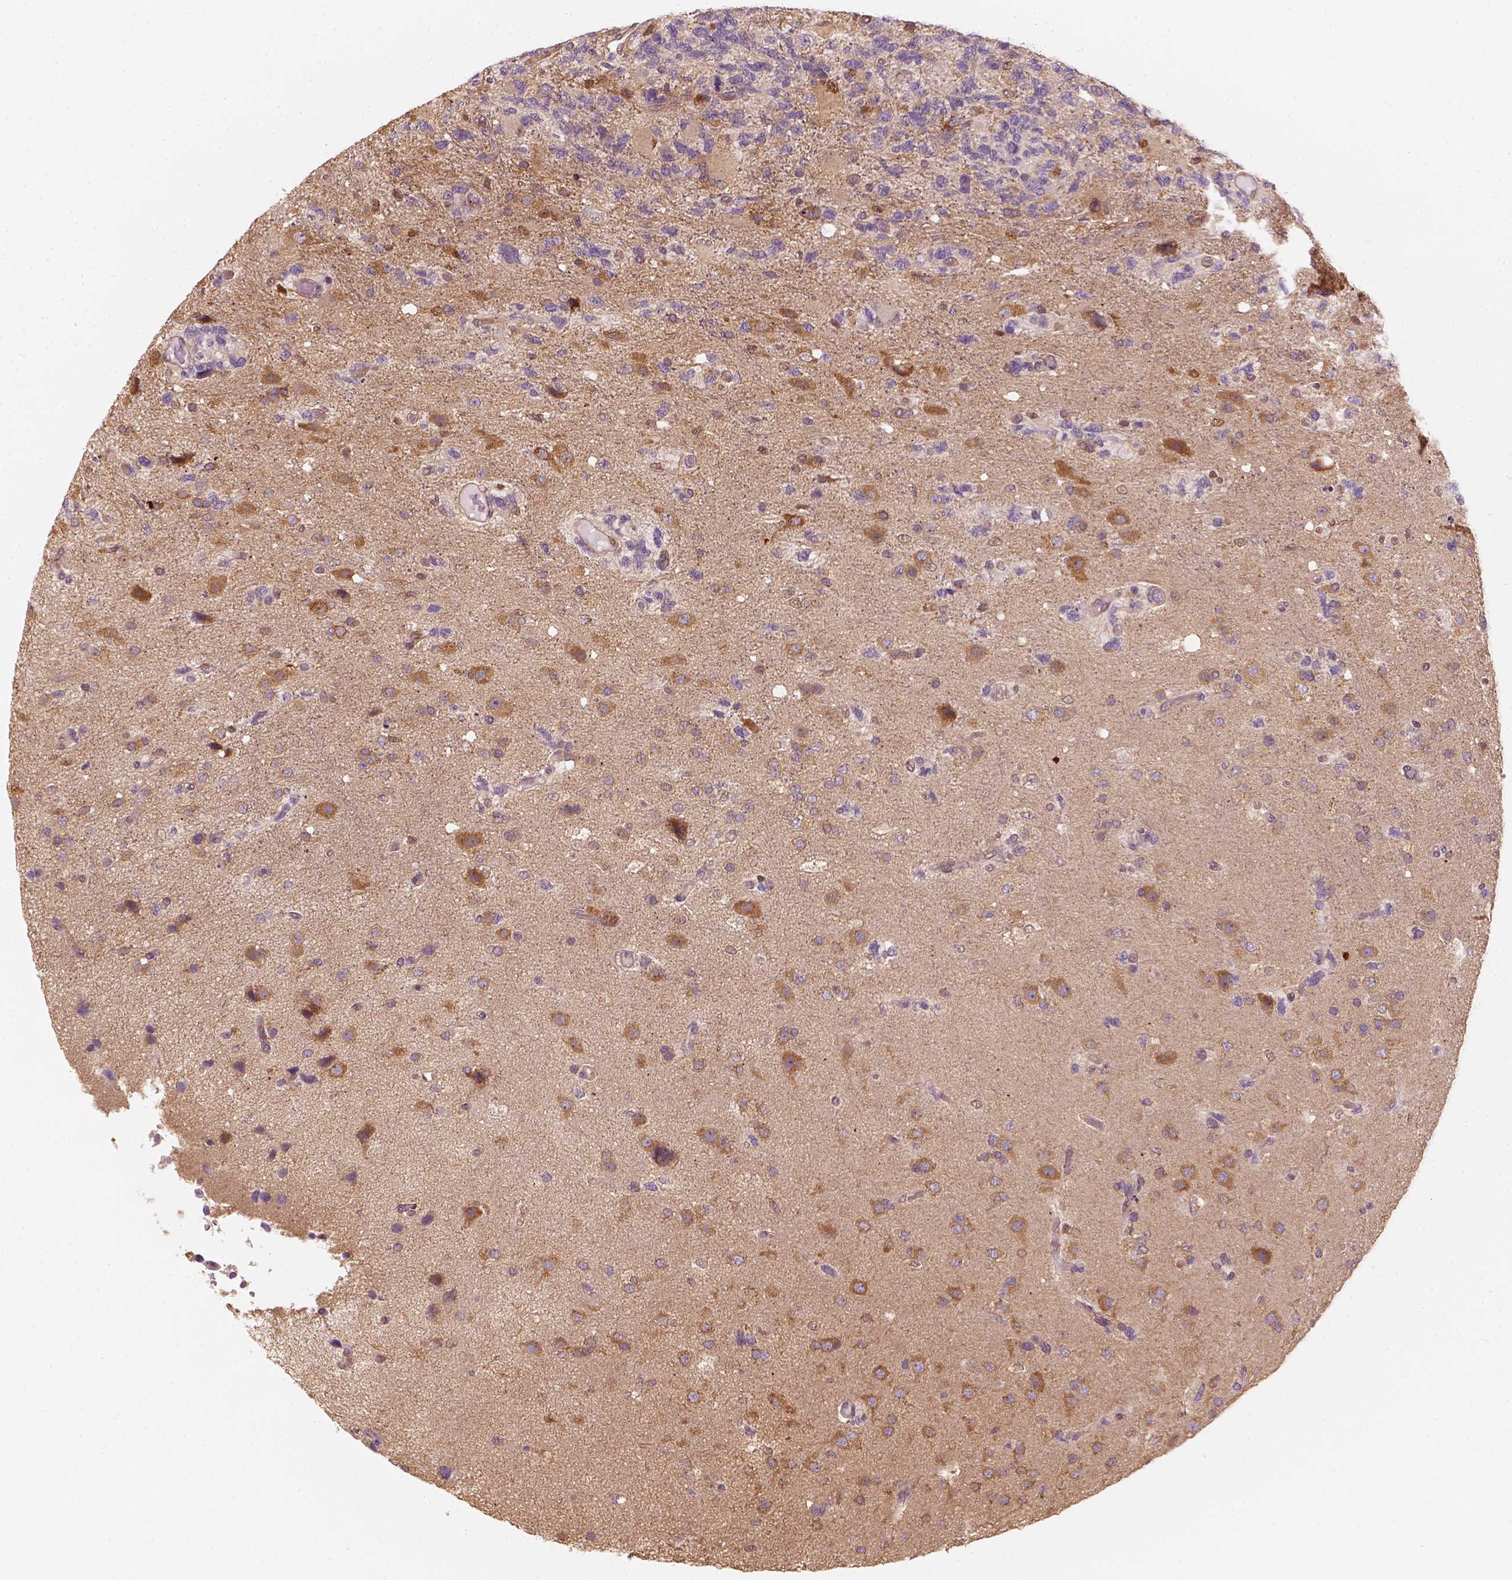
{"staining": {"intensity": "weak", "quantity": "<25%", "location": "cytoplasmic/membranous"}, "tissue": "glioma", "cell_type": "Tumor cells", "image_type": "cancer", "snomed": [{"axis": "morphology", "description": "Glioma, malignant, High grade"}, {"axis": "topography", "description": "Brain"}], "caption": "Immunohistochemistry micrograph of neoplastic tissue: human glioma stained with DAB (3,3'-diaminobenzidine) exhibits no significant protein positivity in tumor cells.", "gene": "SQSTM1", "patient": {"sex": "female", "age": 71}}